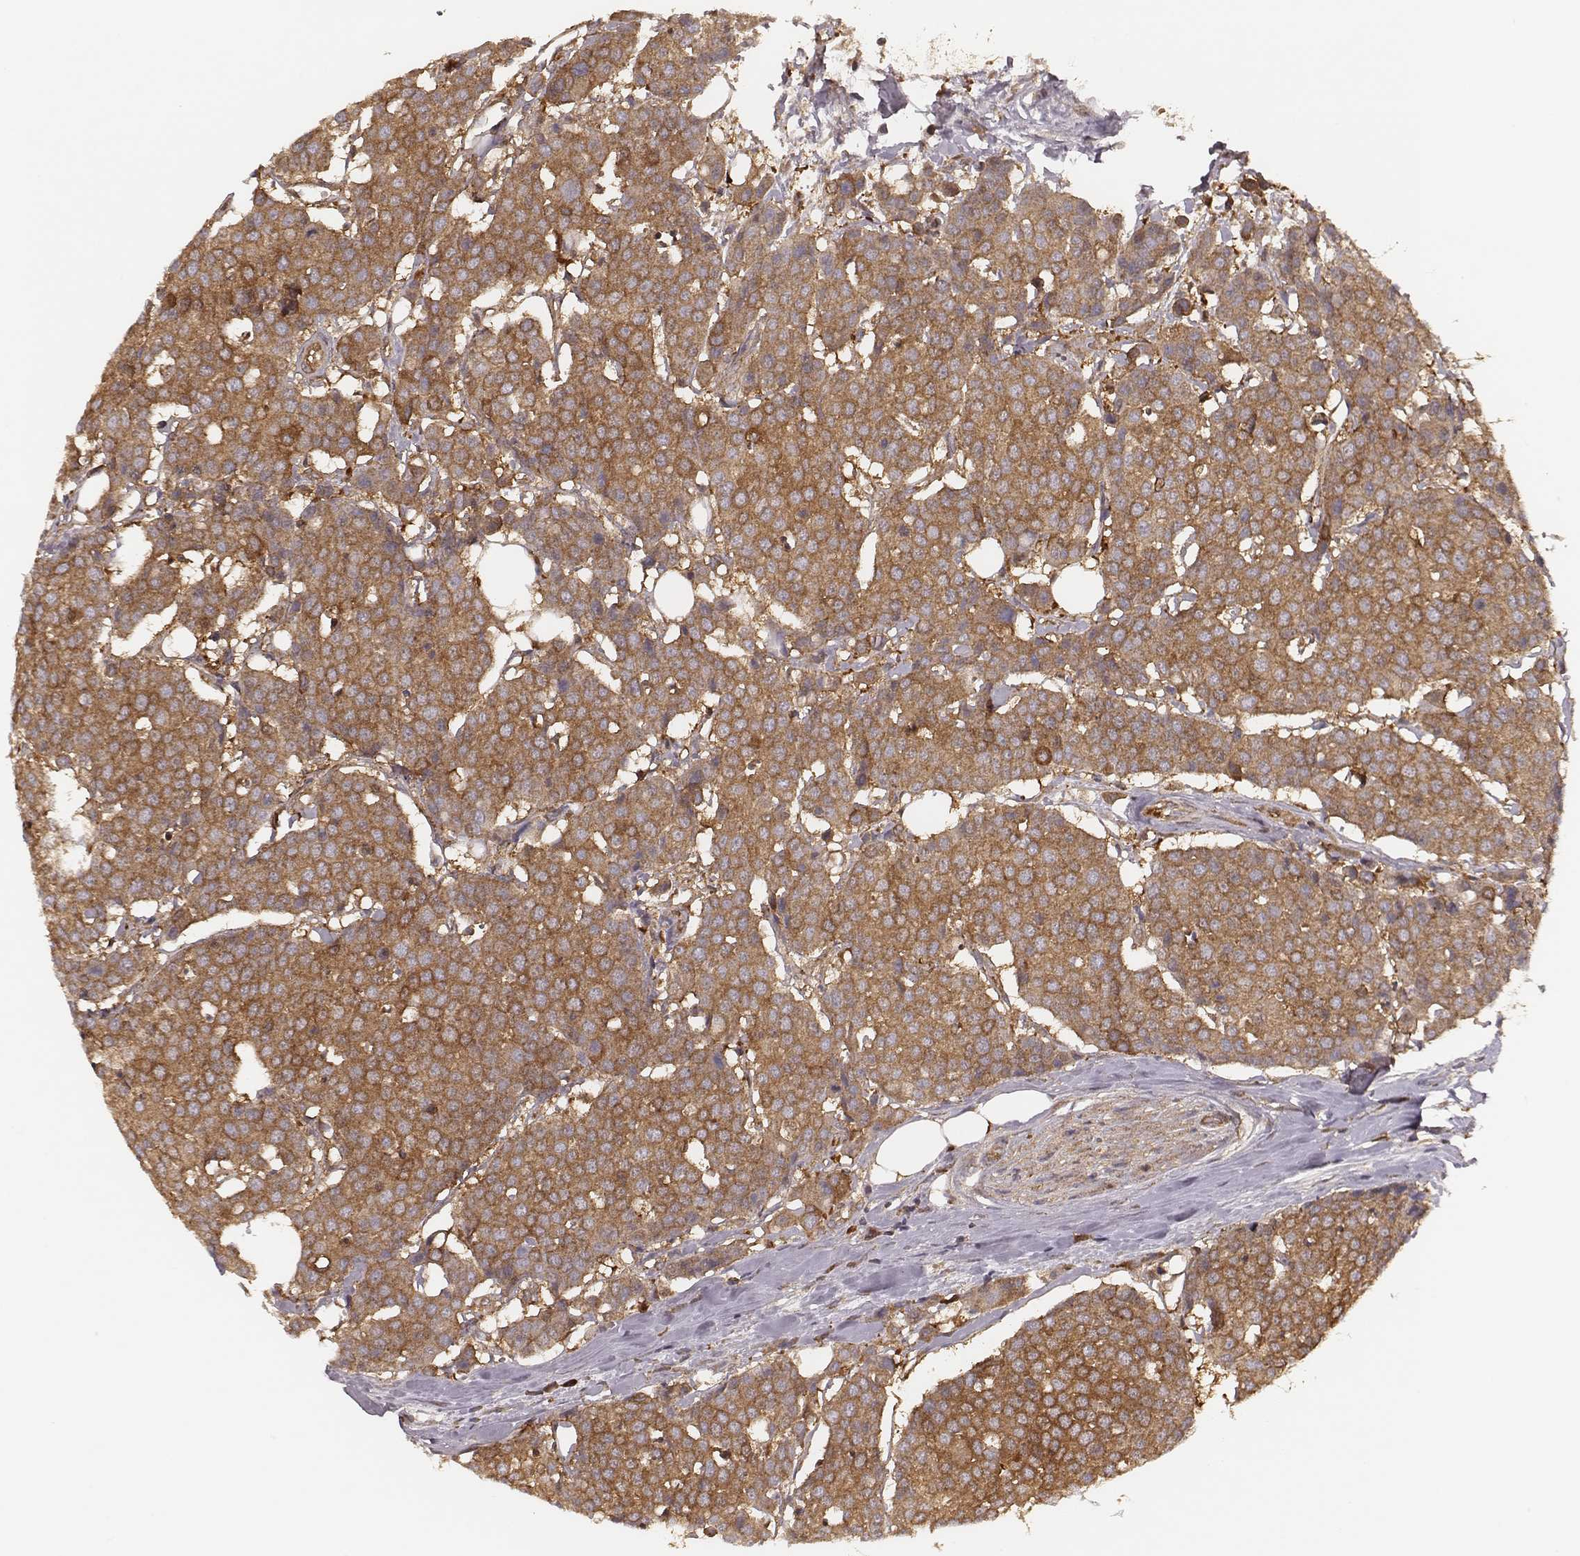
{"staining": {"intensity": "strong", "quantity": ">75%", "location": "cytoplasmic/membranous"}, "tissue": "carcinoid", "cell_type": "Tumor cells", "image_type": "cancer", "snomed": [{"axis": "morphology", "description": "Carcinoid, malignant, NOS"}, {"axis": "topography", "description": "Colon"}], "caption": "Protein expression analysis of carcinoid displays strong cytoplasmic/membranous positivity in about >75% of tumor cells. The staining is performed using DAB (3,3'-diaminobenzidine) brown chromogen to label protein expression. The nuclei are counter-stained blue using hematoxylin.", "gene": "CARS1", "patient": {"sex": "male", "age": 81}}